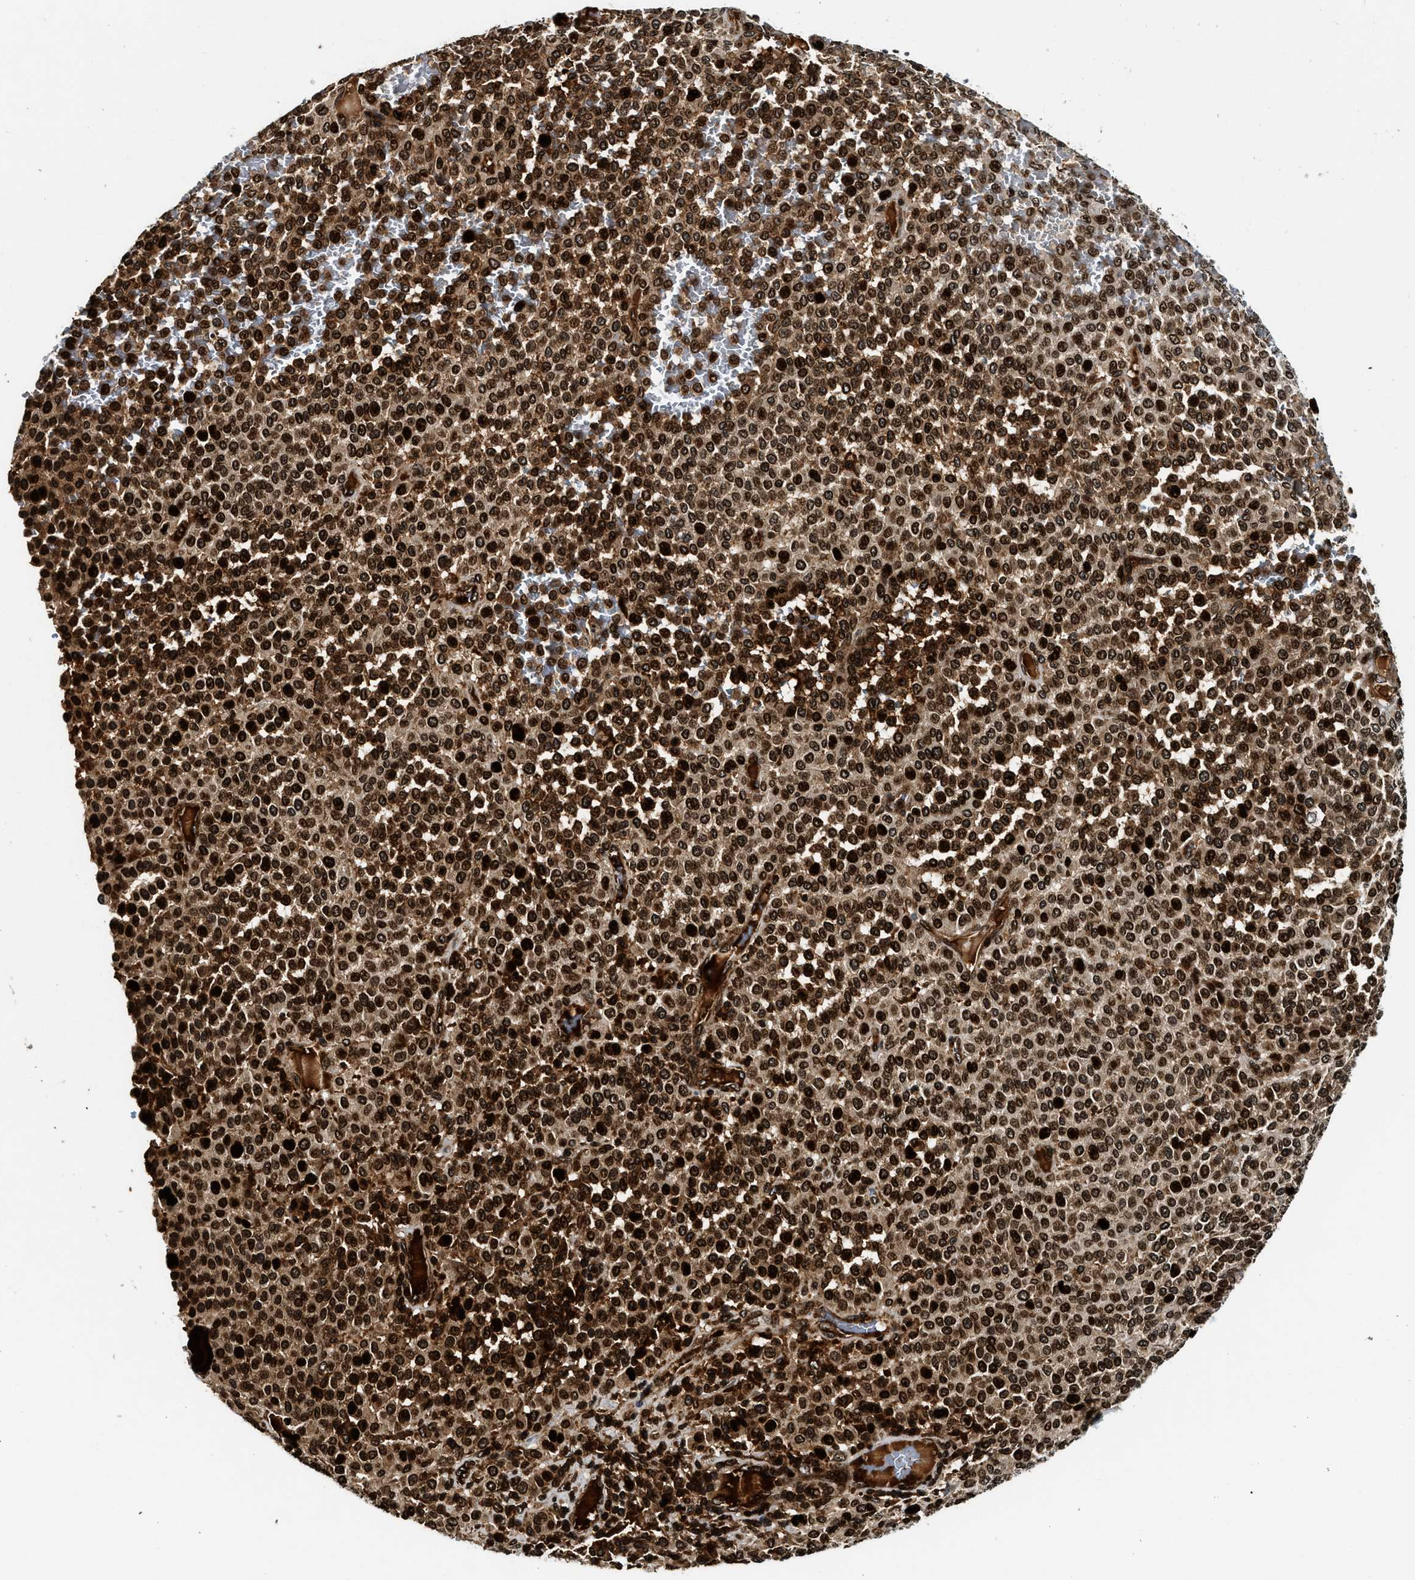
{"staining": {"intensity": "strong", "quantity": ">75%", "location": "cytoplasmic/membranous,nuclear"}, "tissue": "melanoma", "cell_type": "Tumor cells", "image_type": "cancer", "snomed": [{"axis": "morphology", "description": "Malignant melanoma, Metastatic site"}, {"axis": "topography", "description": "Pancreas"}], "caption": "Brown immunohistochemical staining in melanoma exhibits strong cytoplasmic/membranous and nuclear positivity in about >75% of tumor cells.", "gene": "MDM2", "patient": {"sex": "female", "age": 30}}